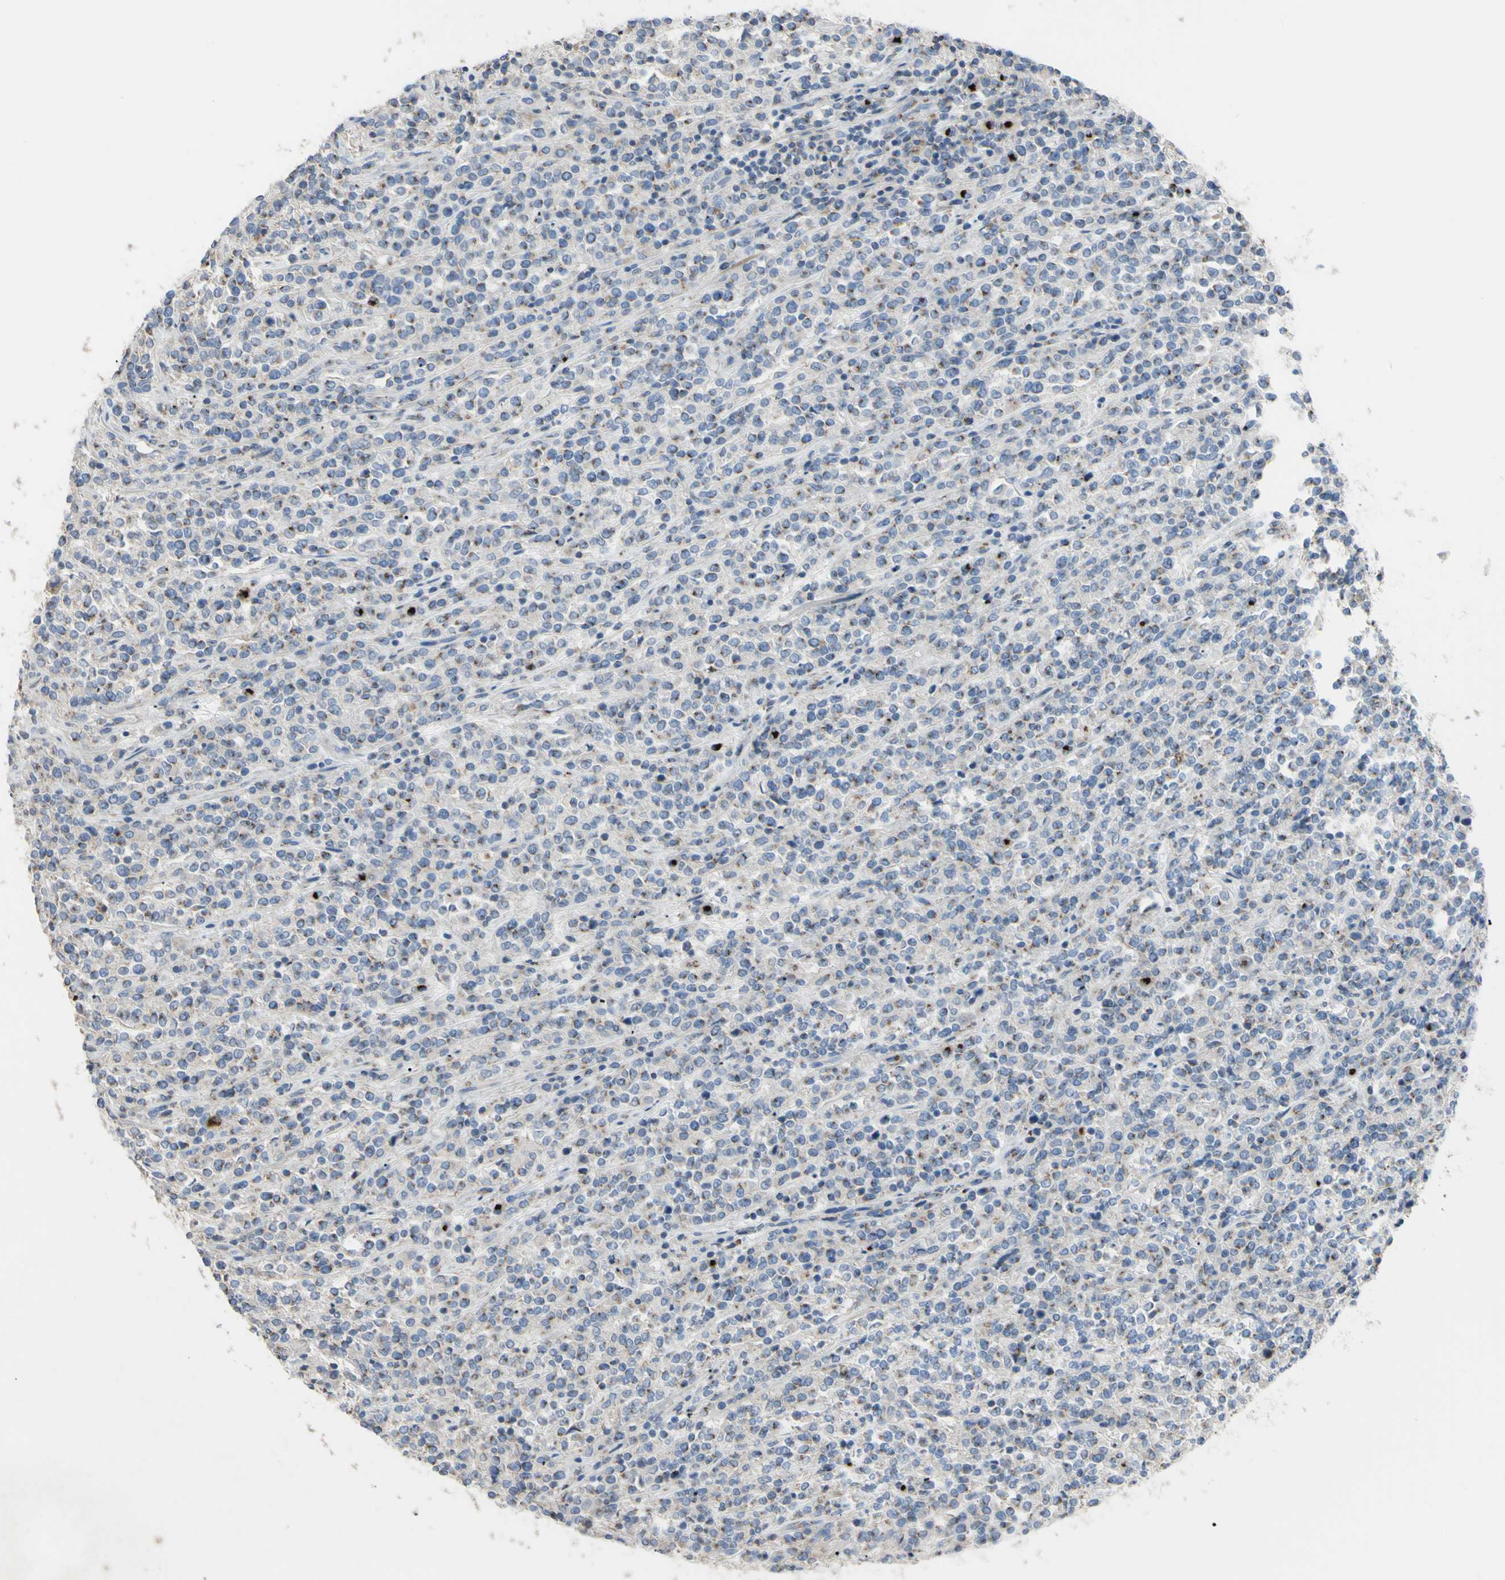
{"staining": {"intensity": "moderate", "quantity": "<25%", "location": "cytoplasmic/membranous"}, "tissue": "lymphoma", "cell_type": "Tumor cells", "image_type": "cancer", "snomed": [{"axis": "morphology", "description": "Malignant lymphoma, non-Hodgkin's type, High grade"}, {"axis": "topography", "description": "Soft tissue"}], "caption": "Immunohistochemistry (IHC) histopathology image of neoplastic tissue: malignant lymphoma, non-Hodgkin's type (high-grade) stained using immunohistochemistry (IHC) reveals low levels of moderate protein expression localized specifically in the cytoplasmic/membranous of tumor cells, appearing as a cytoplasmic/membranous brown color.", "gene": "B4GALT3", "patient": {"sex": "male", "age": 18}}